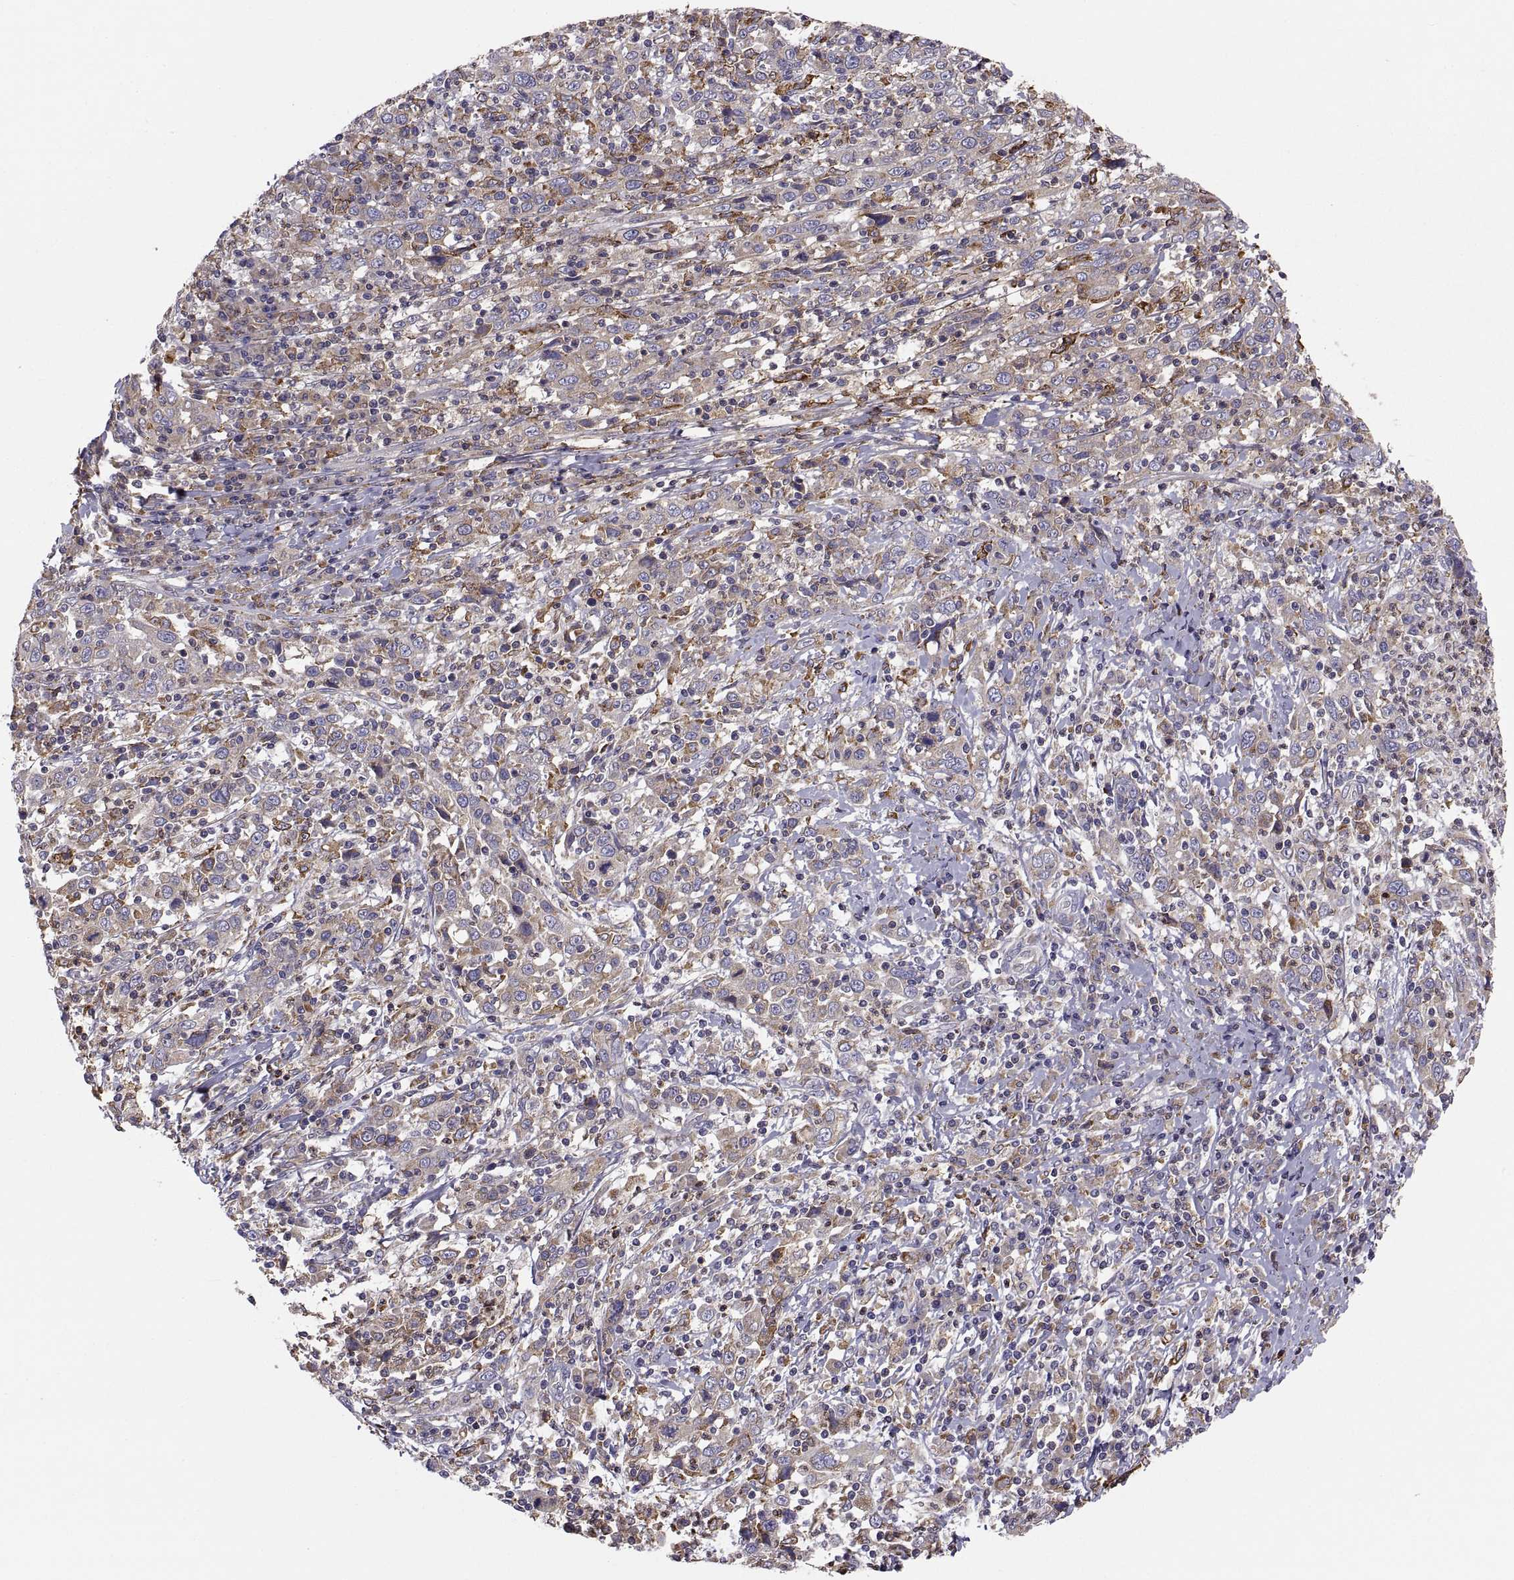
{"staining": {"intensity": "moderate", "quantity": "<25%", "location": "cytoplasmic/membranous"}, "tissue": "cervical cancer", "cell_type": "Tumor cells", "image_type": "cancer", "snomed": [{"axis": "morphology", "description": "Squamous cell carcinoma, NOS"}, {"axis": "topography", "description": "Cervix"}], "caption": "Protein positivity by IHC shows moderate cytoplasmic/membranous staining in approximately <25% of tumor cells in cervical cancer. The staining was performed using DAB, with brown indicating positive protein expression. Nuclei are stained blue with hematoxylin.", "gene": "ERO1A", "patient": {"sex": "female", "age": 46}}